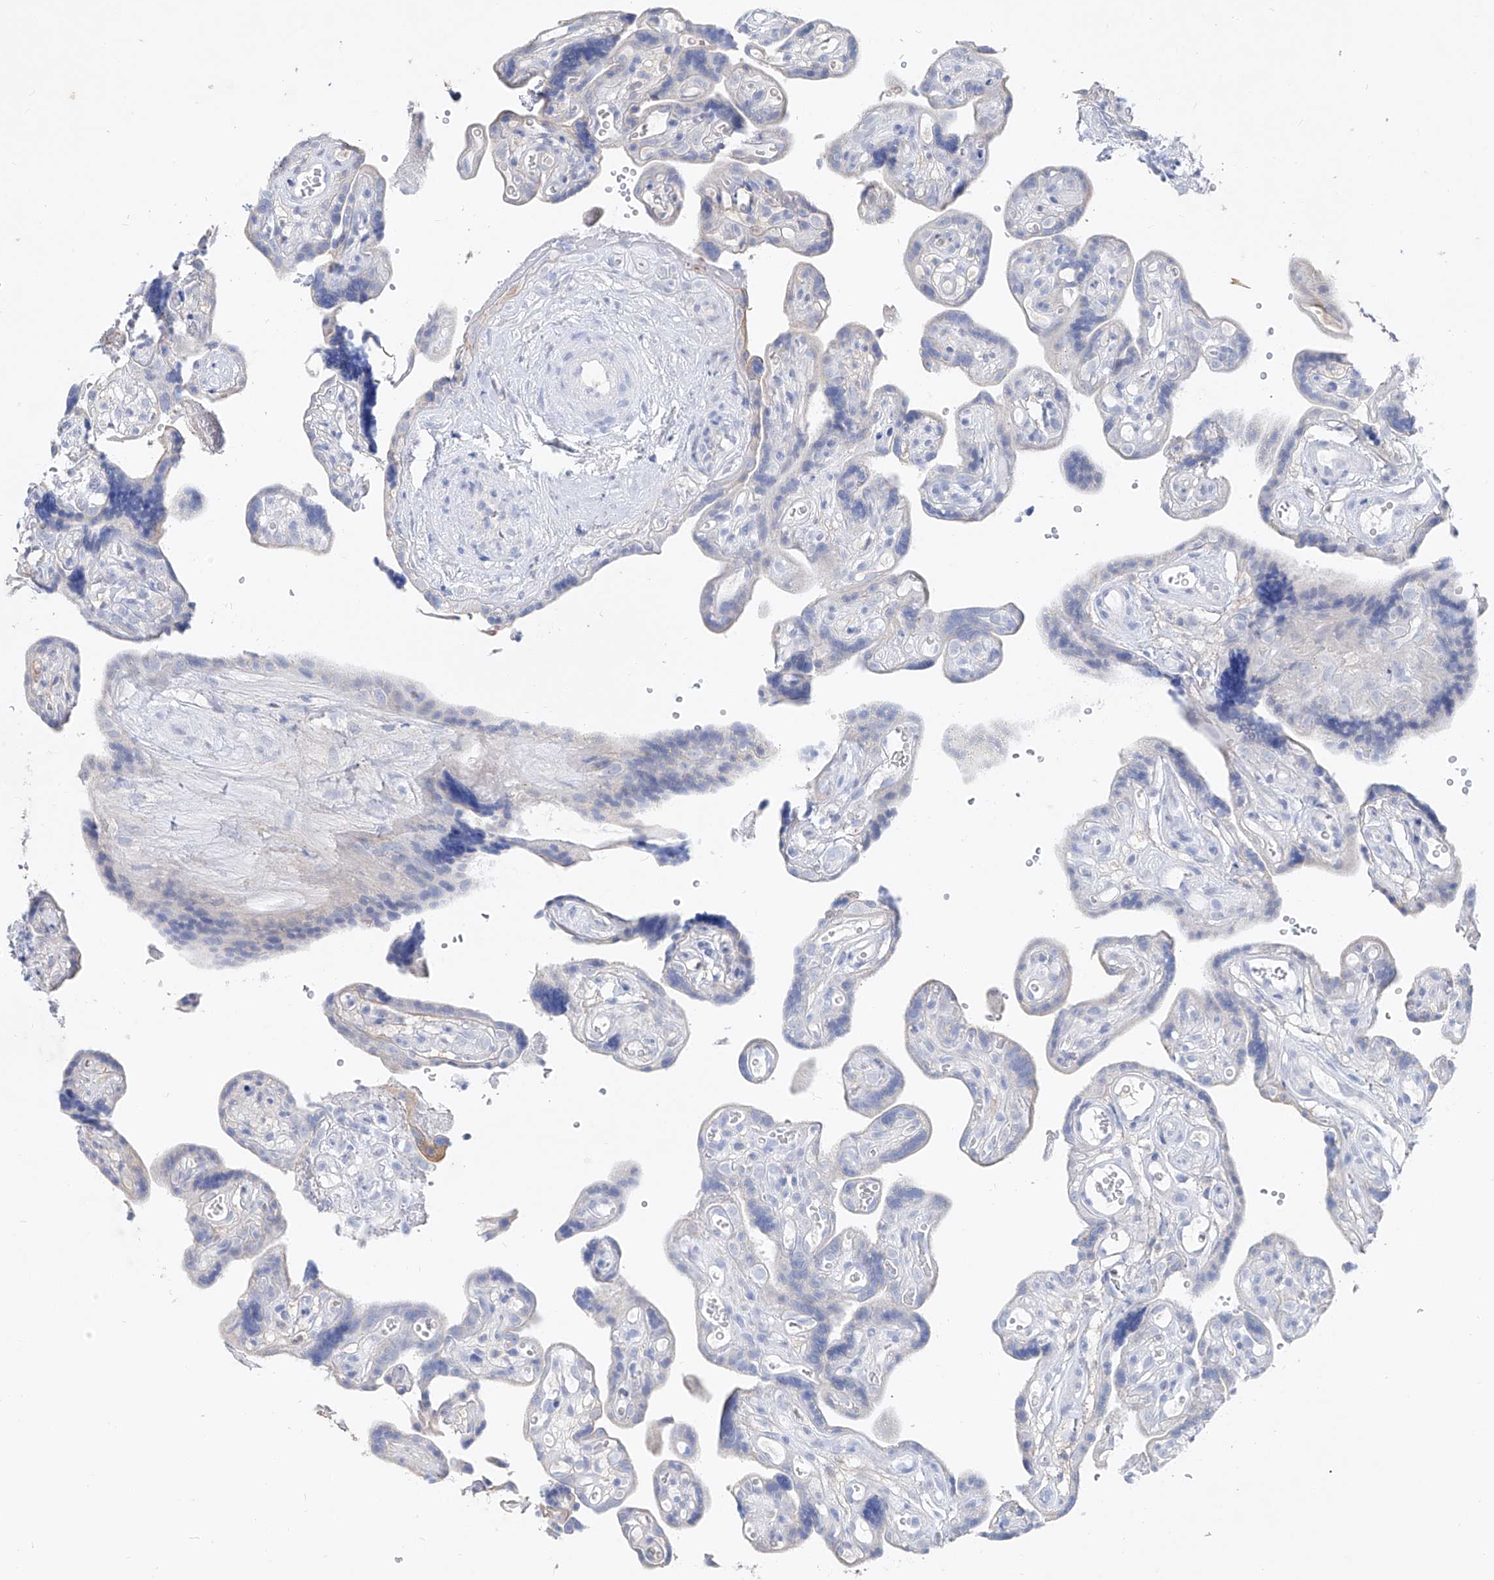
{"staining": {"intensity": "moderate", "quantity": "<25%", "location": "cytoplasmic/membranous"}, "tissue": "placenta", "cell_type": "Decidual cells", "image_type": "normal", "snomed": [{"axis": "morphology", "description": "Normal tissue, NOS"}, {"axis": "topography", "description": "Placenta"}], "caption": "The image demonstrates immunohistochemical staining of unremarkable placenta. There is moderate cytoplasmic/membranous positivity is appreciated in about <25% of decidual cells.", "gene": "FRS3", "patient": {"sex": "female", "age": 30}}